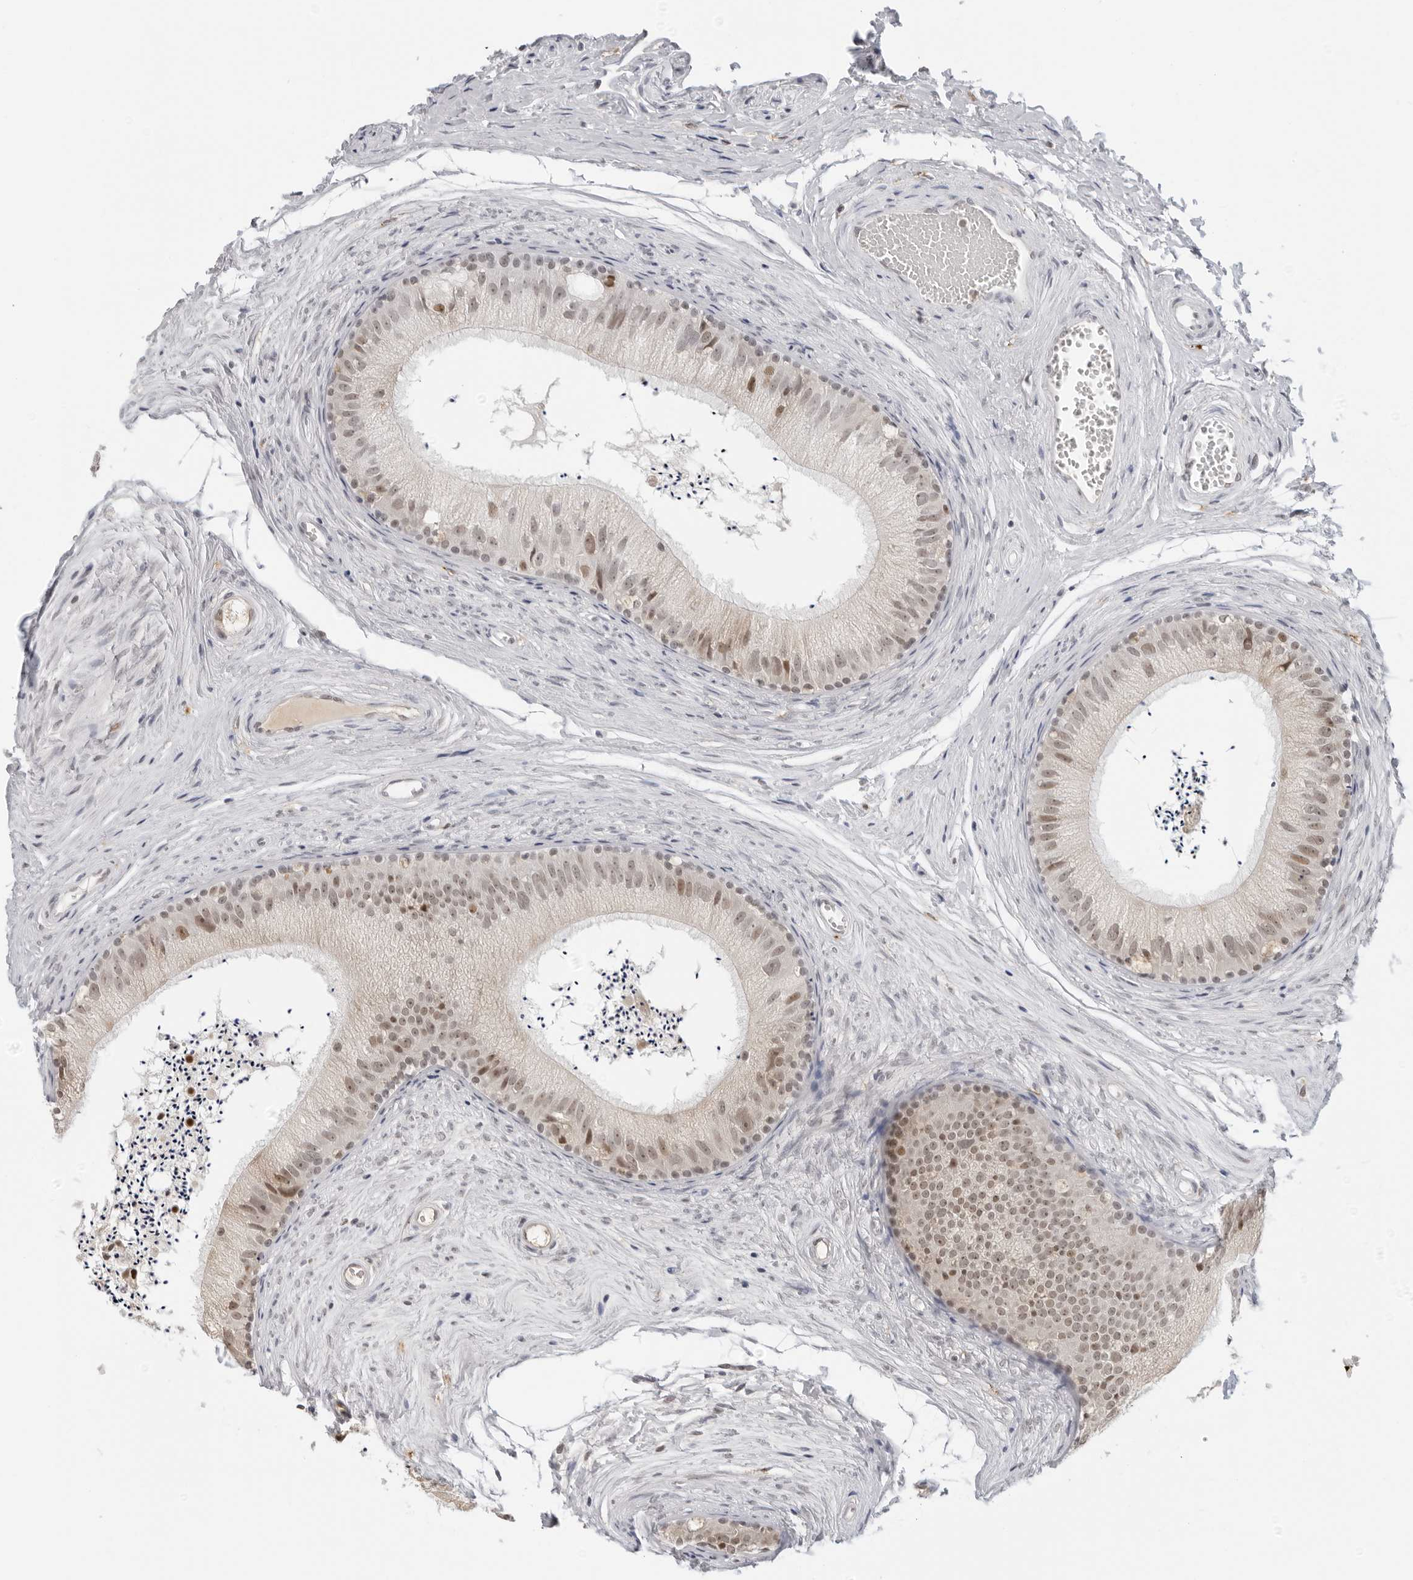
{"staining": {"intensity": "moderate", "quantity": ">75%", "location": "nuclear"}, "tissue": "epididymis", "cell_type": "Glandular cells", "image_type": "normal", "snomed": [{"axis": "morphology", "description": "Normal tissue, NOS"}, {"axis": "topography", "description": "Epididymis"}], "caption": "Immunohistochemical staining of benign epididymis demonstrates medium levels of moderate nuclear staining in about >75% of glandular cells.", "gene": "MSH6", "patient": {"sex": "male", "age": 56}}